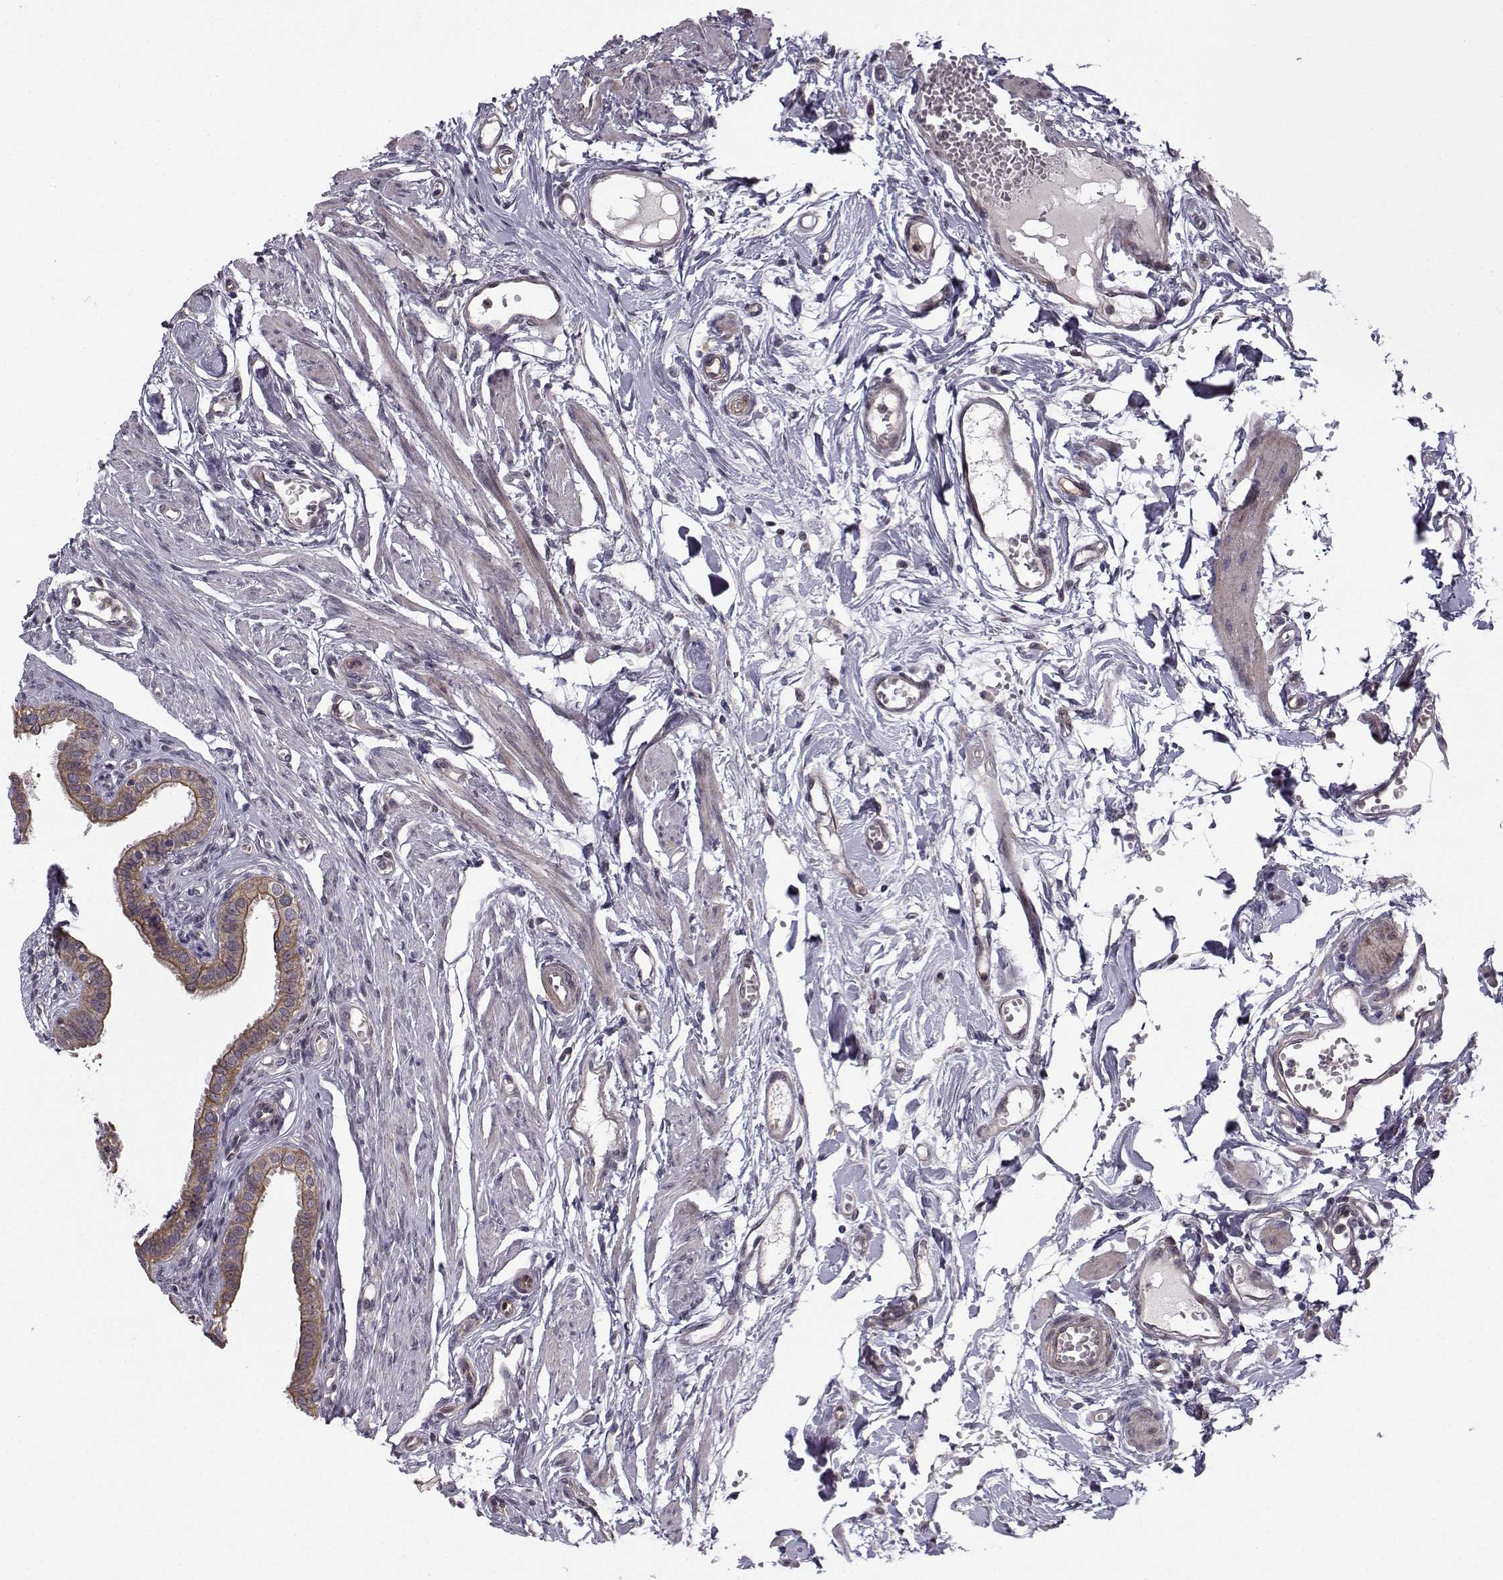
{"staining": {"intensity": "moderate", "quantity": ">75%", "location": "cytoplasmic/membranous"}, "tissue": "fallopian tube", "cell_type": "Glandular cells", "image_type": "normal", "snomed": [{"axis": "morphology", "description": "Normal tissue, NOS"}, {"axis": "morphology", "description": "Carcinoma, endometroid"}, {"axis": "topography", "description": "Fallopian tube"}, {"axis": "topography", "description": "Ovary"}], "caption": "This is an image of immunohistochemistry (IHC) staining of benign fallopian tube, which shows moderate positivity in the cytoplasmic/membranous of glandular cells.", "gene": "APC", "patient": {"sex": "female", "age": 42}}